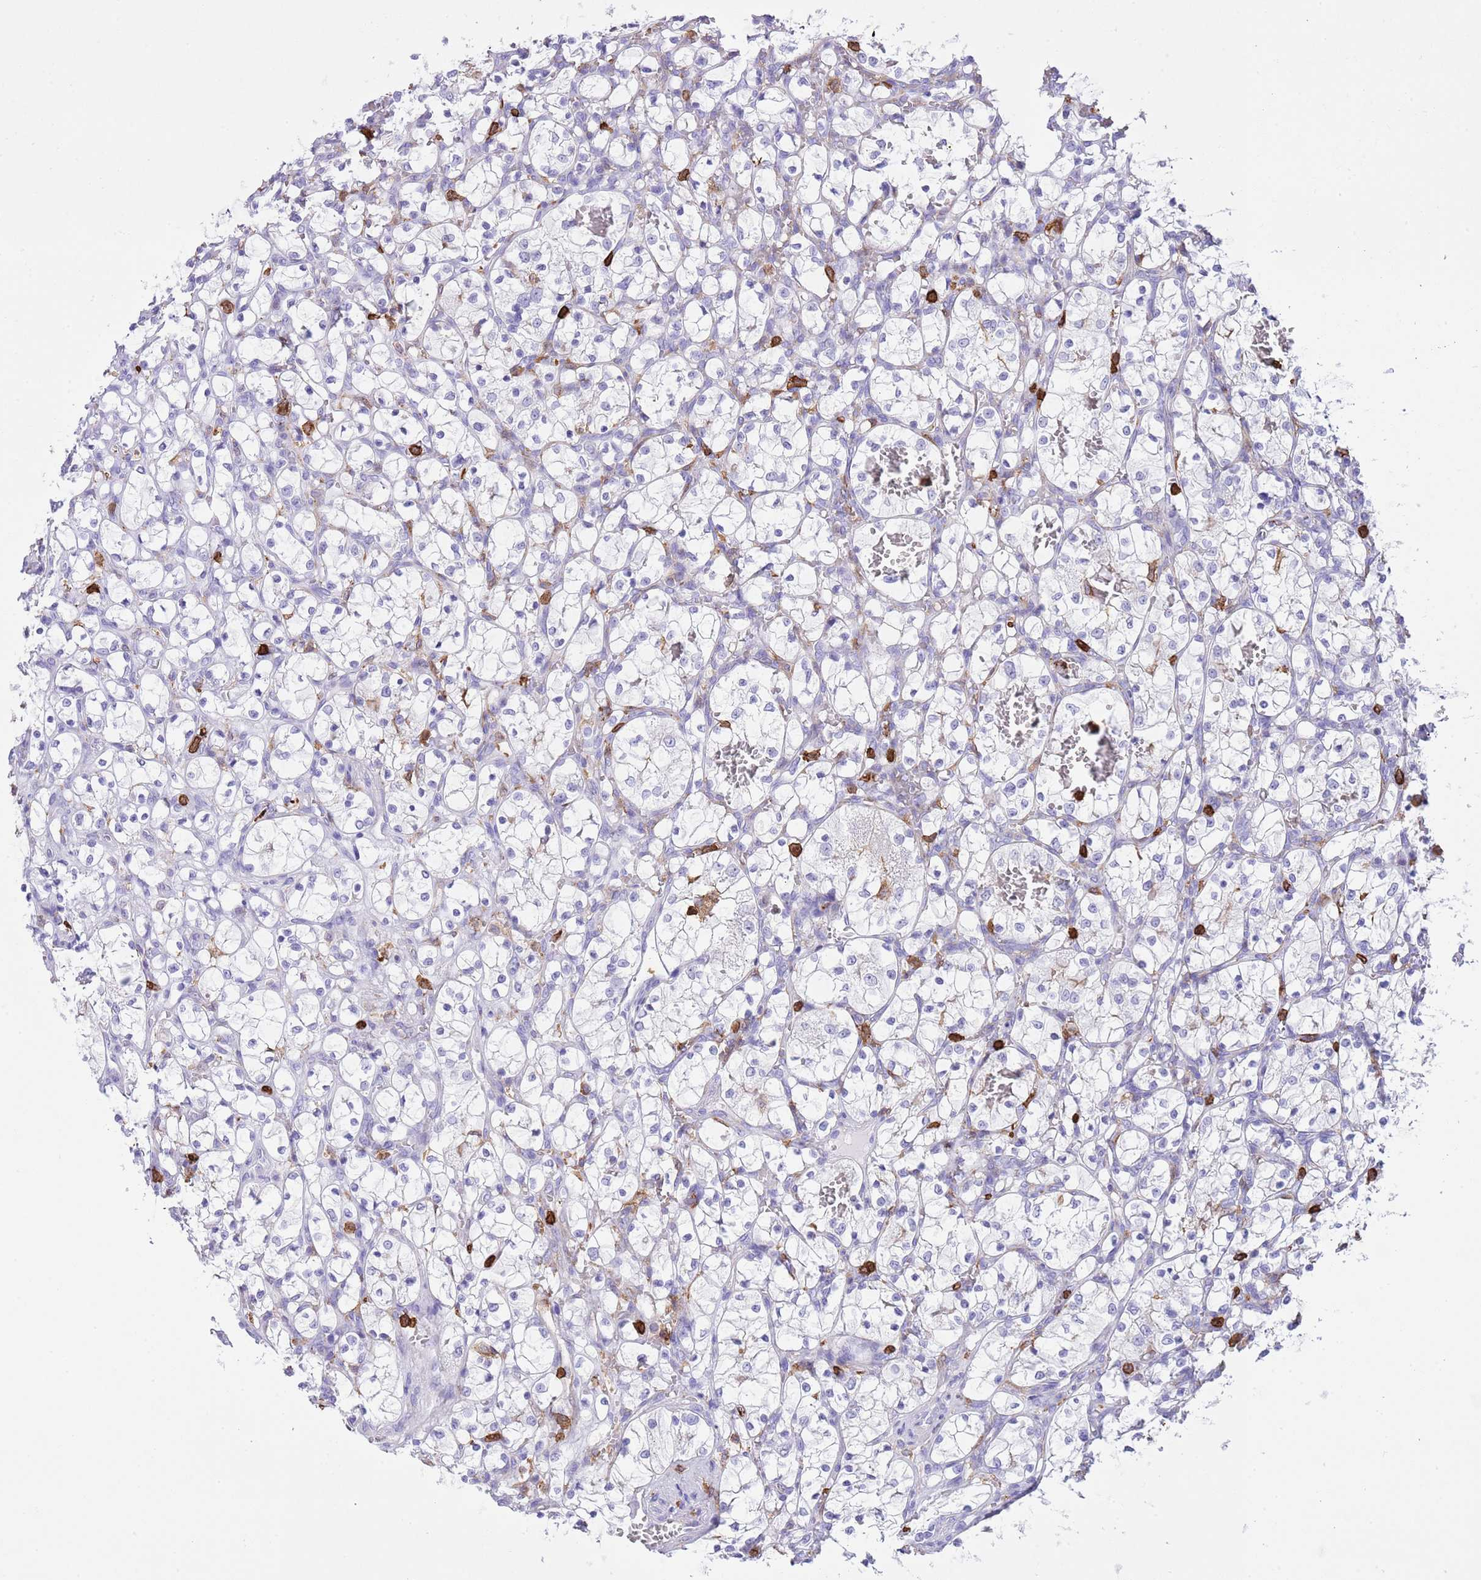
{"staining": {"intensity": "negative", "quantity": "none", "location": "none"}, "tissue": "renal cancer", "cell_type": "Tumor cells", "image_type": "cancer", "snomed": [{"axis": "morphology", "description": "Adenocarcinoma, NOS"}, {"axis": "topography", "description": "Kidney"}], "caption": "IHC photomicrograph of human renal adenocarcinoma stained for a protein (brown), which displays no positivity in tumor cells.", "gene": "EFHD2", "patient": {"sex": "female", "age": 69}}